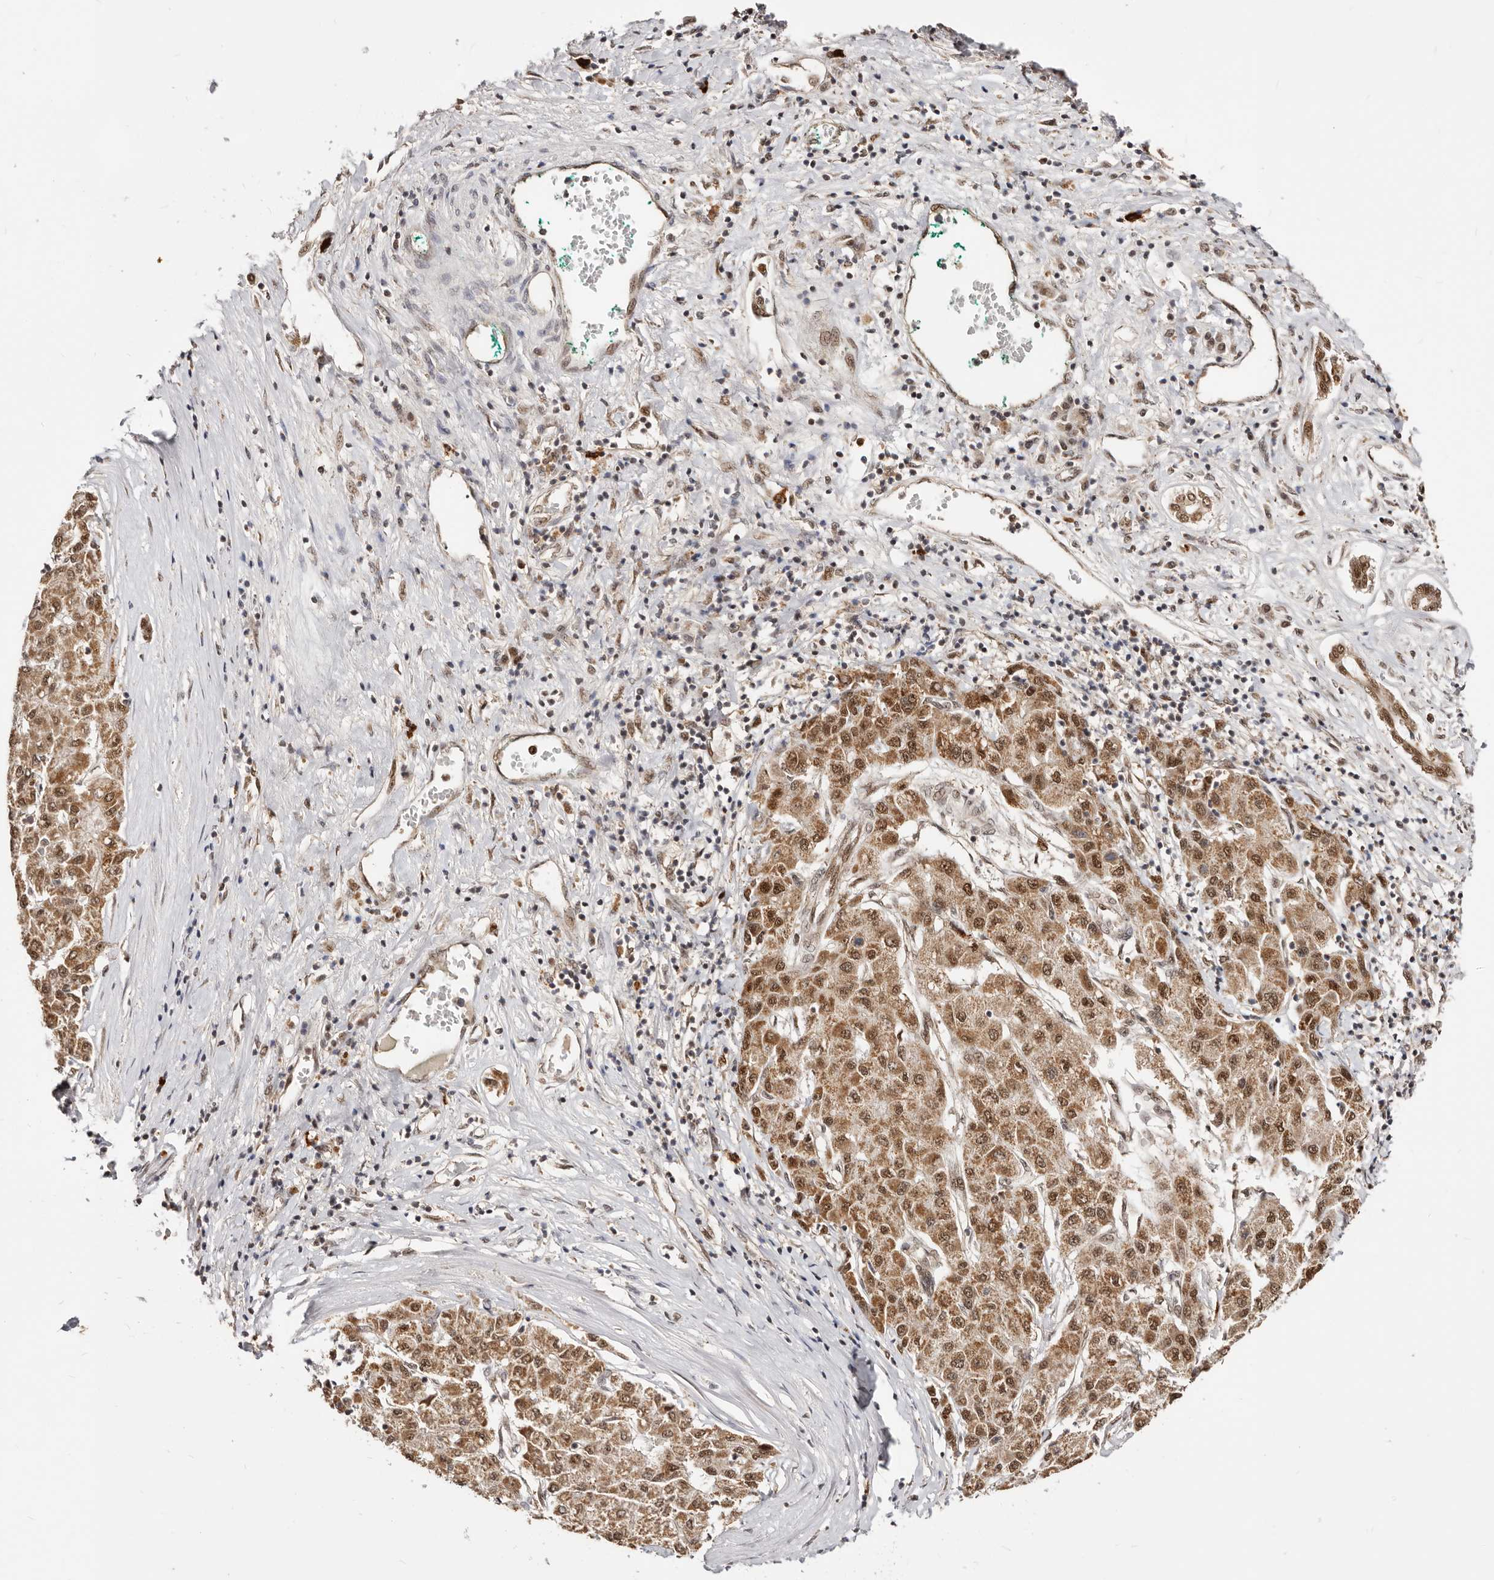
{"staining": {"intensity": "strong", "quantity": ">75%", "location": "cytoplasmic/membranous,nuclear"}, "tissue": "liver cancer", "cell_type": "Tumor cells", "image_type": "cancer", "snomed": [{"axis": "morphology", "description": "Carcinoma, Hepatocellular, NOS"}, {"axis": "topography", "description": "Liver"}], "caption": "Liver hepatocellular carcinoma was stained to show a protein in brown. There is high levels of strong cytoplasmic/membranous and nuclear staining in approximately >75% of tumor cells.", "gene": "SEC14L1", "patient": {"sex": "male", "age": 65}}